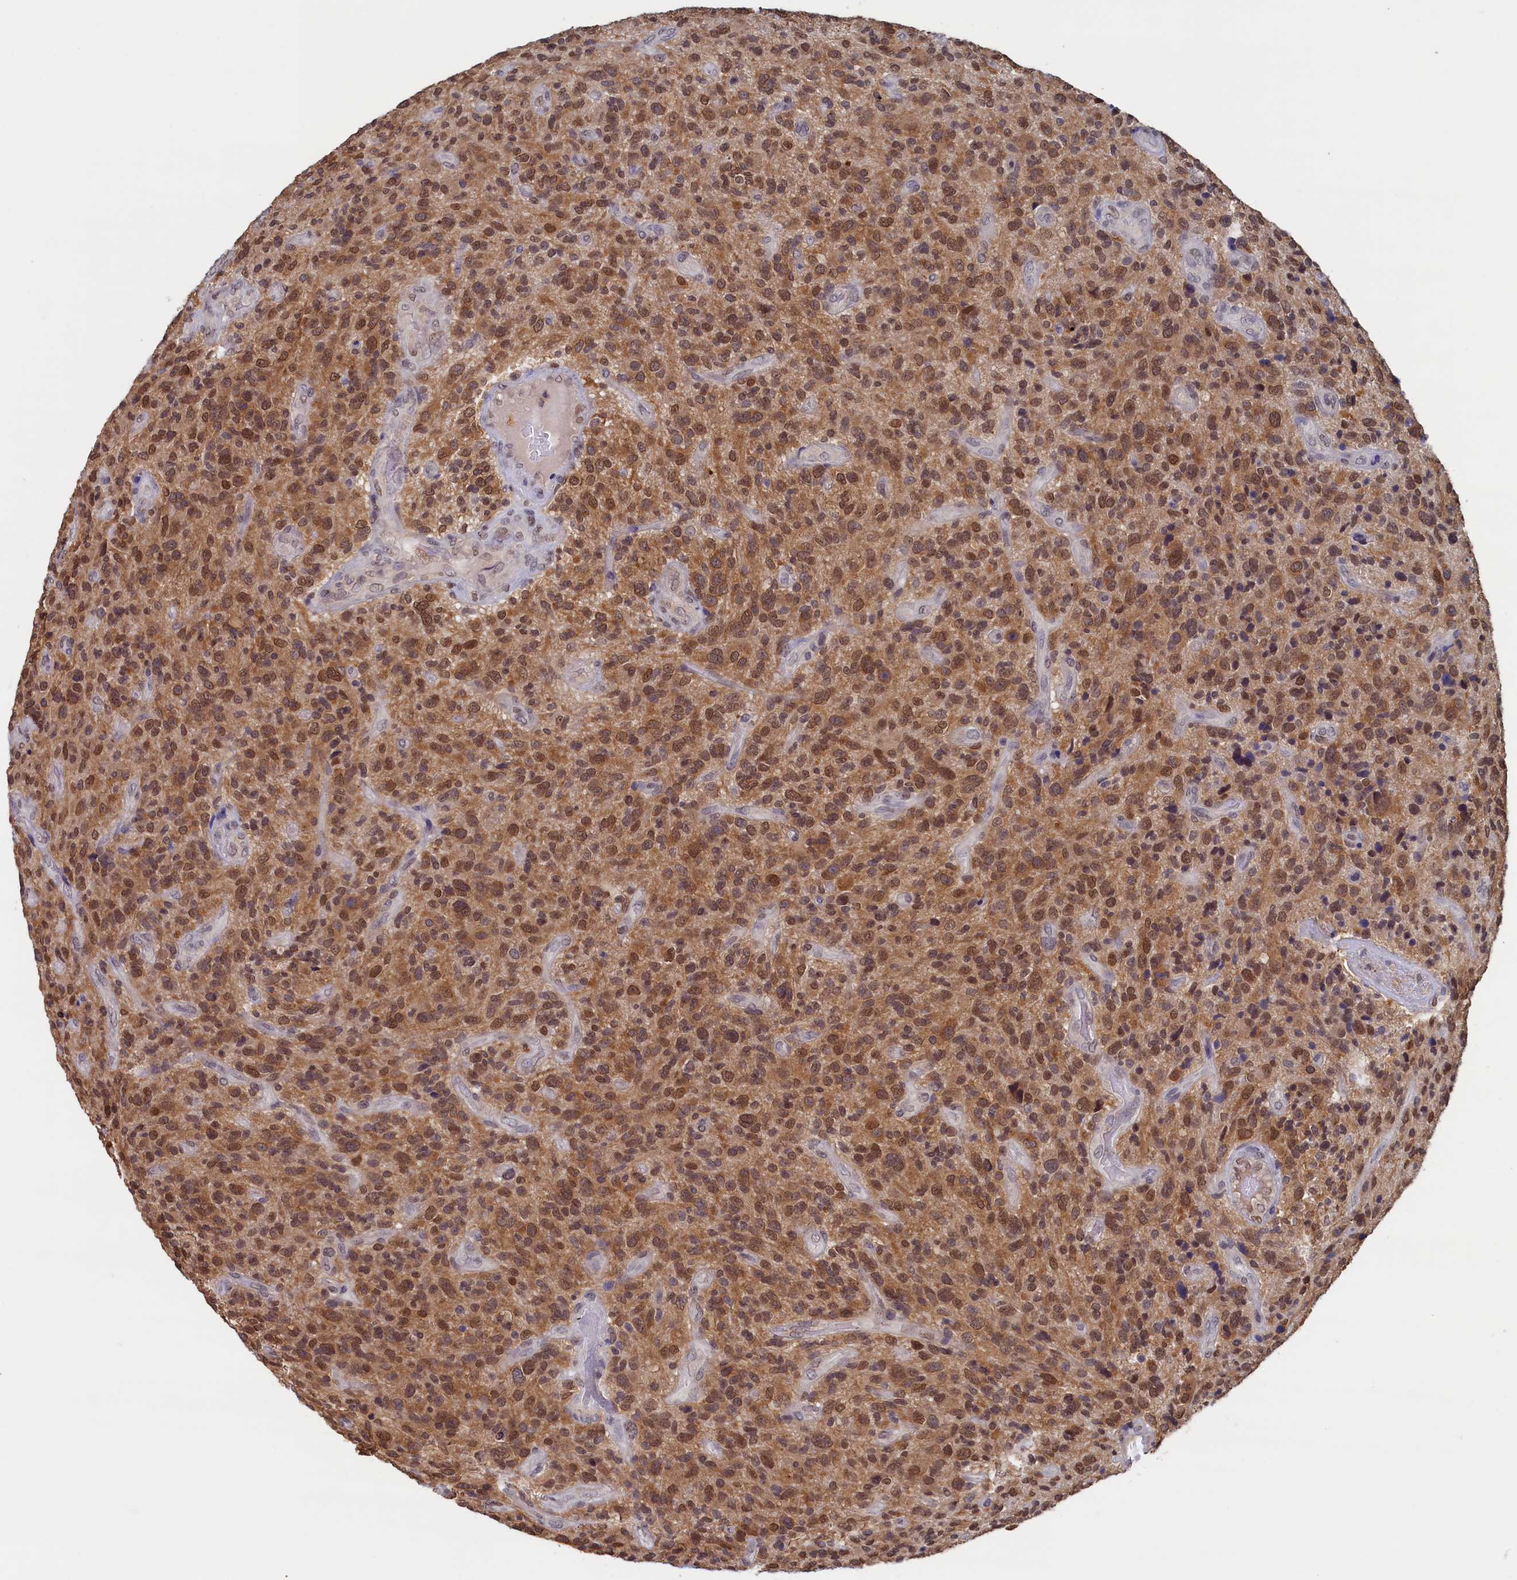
{"staining": {"intensity": "moderate", "quantity": ">75%", "location": "cytoplasmic/membranous,nuclear"}, "tissue": "glioma", "cell_type": "Tumor cells", "image_type": "cancer", "snomed": [{"axis": "morphology", "description": "Glioma, malignant, High grade"}, {"axis": "topography", "description": "Brain"}], "caption": "The image shows a brown stain indicating the presence of a protein in the cytoplasmic/membranous and nuclear of tumor cells in glioma.", "gene": "AHCY", "patient": {"sex": "male", "age": 47}}